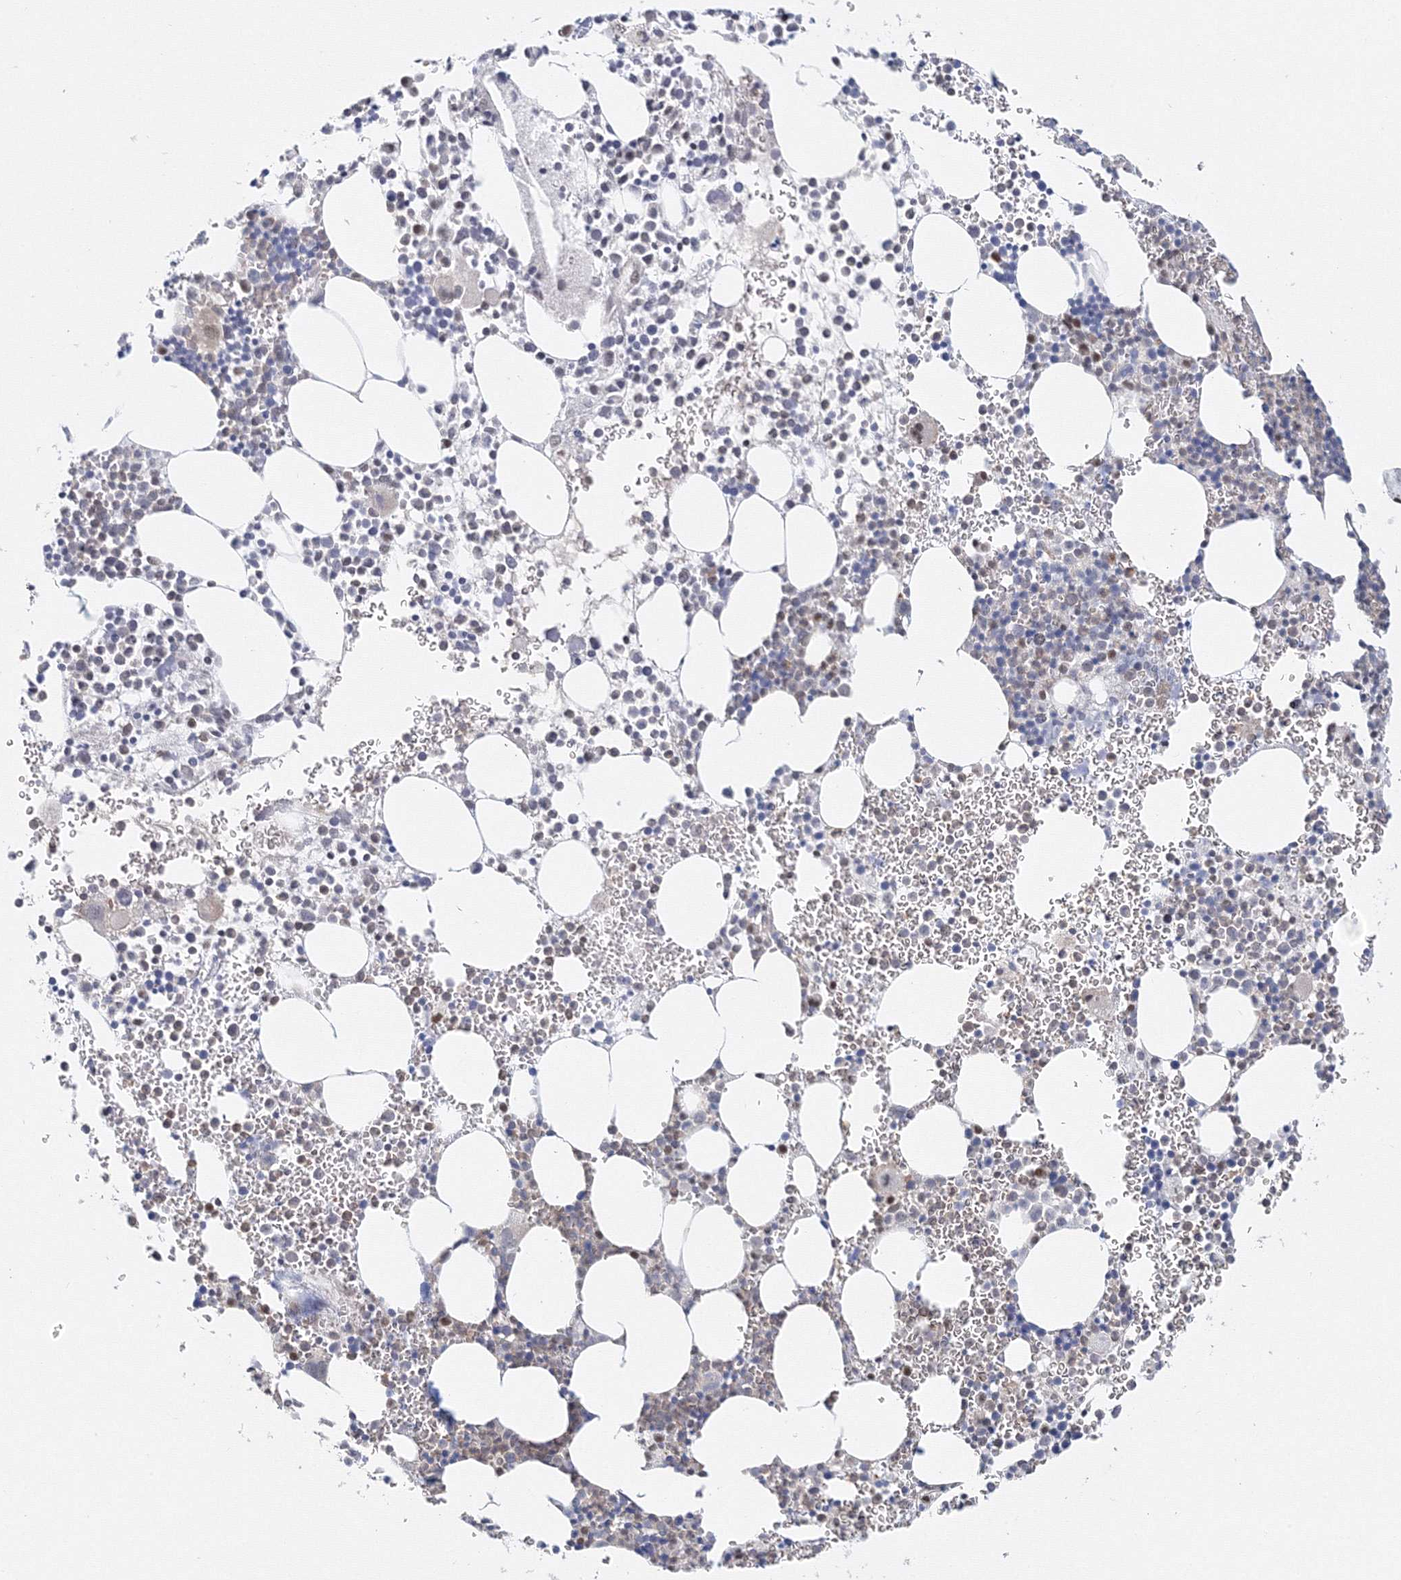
{"staining": {"intensity": "moderate", "quantity": "<25%", "location": "nuclear"}, "tissue": "bone marrow", "cell_type": "Hematopoietic cells", "image_type": "normal", "snomed": [{"axis": "morphology", "description": "Normal tissue, NOS"}, {"axis": "topography", "description": "Bone marrow"}], "caption": "Immunohistochemical staining of benign human bone marrow displays moderate nuclear protein staining in about <25% of hematopoietic cells. (Stains: DAB (3,3'-diaminobenzidine) in brown, nuclei in blue, Microscopy: brightfield microscopy at high magnification).", "gene": "ARHGAP21", "patient": {"sex": "female", "age": 78}}